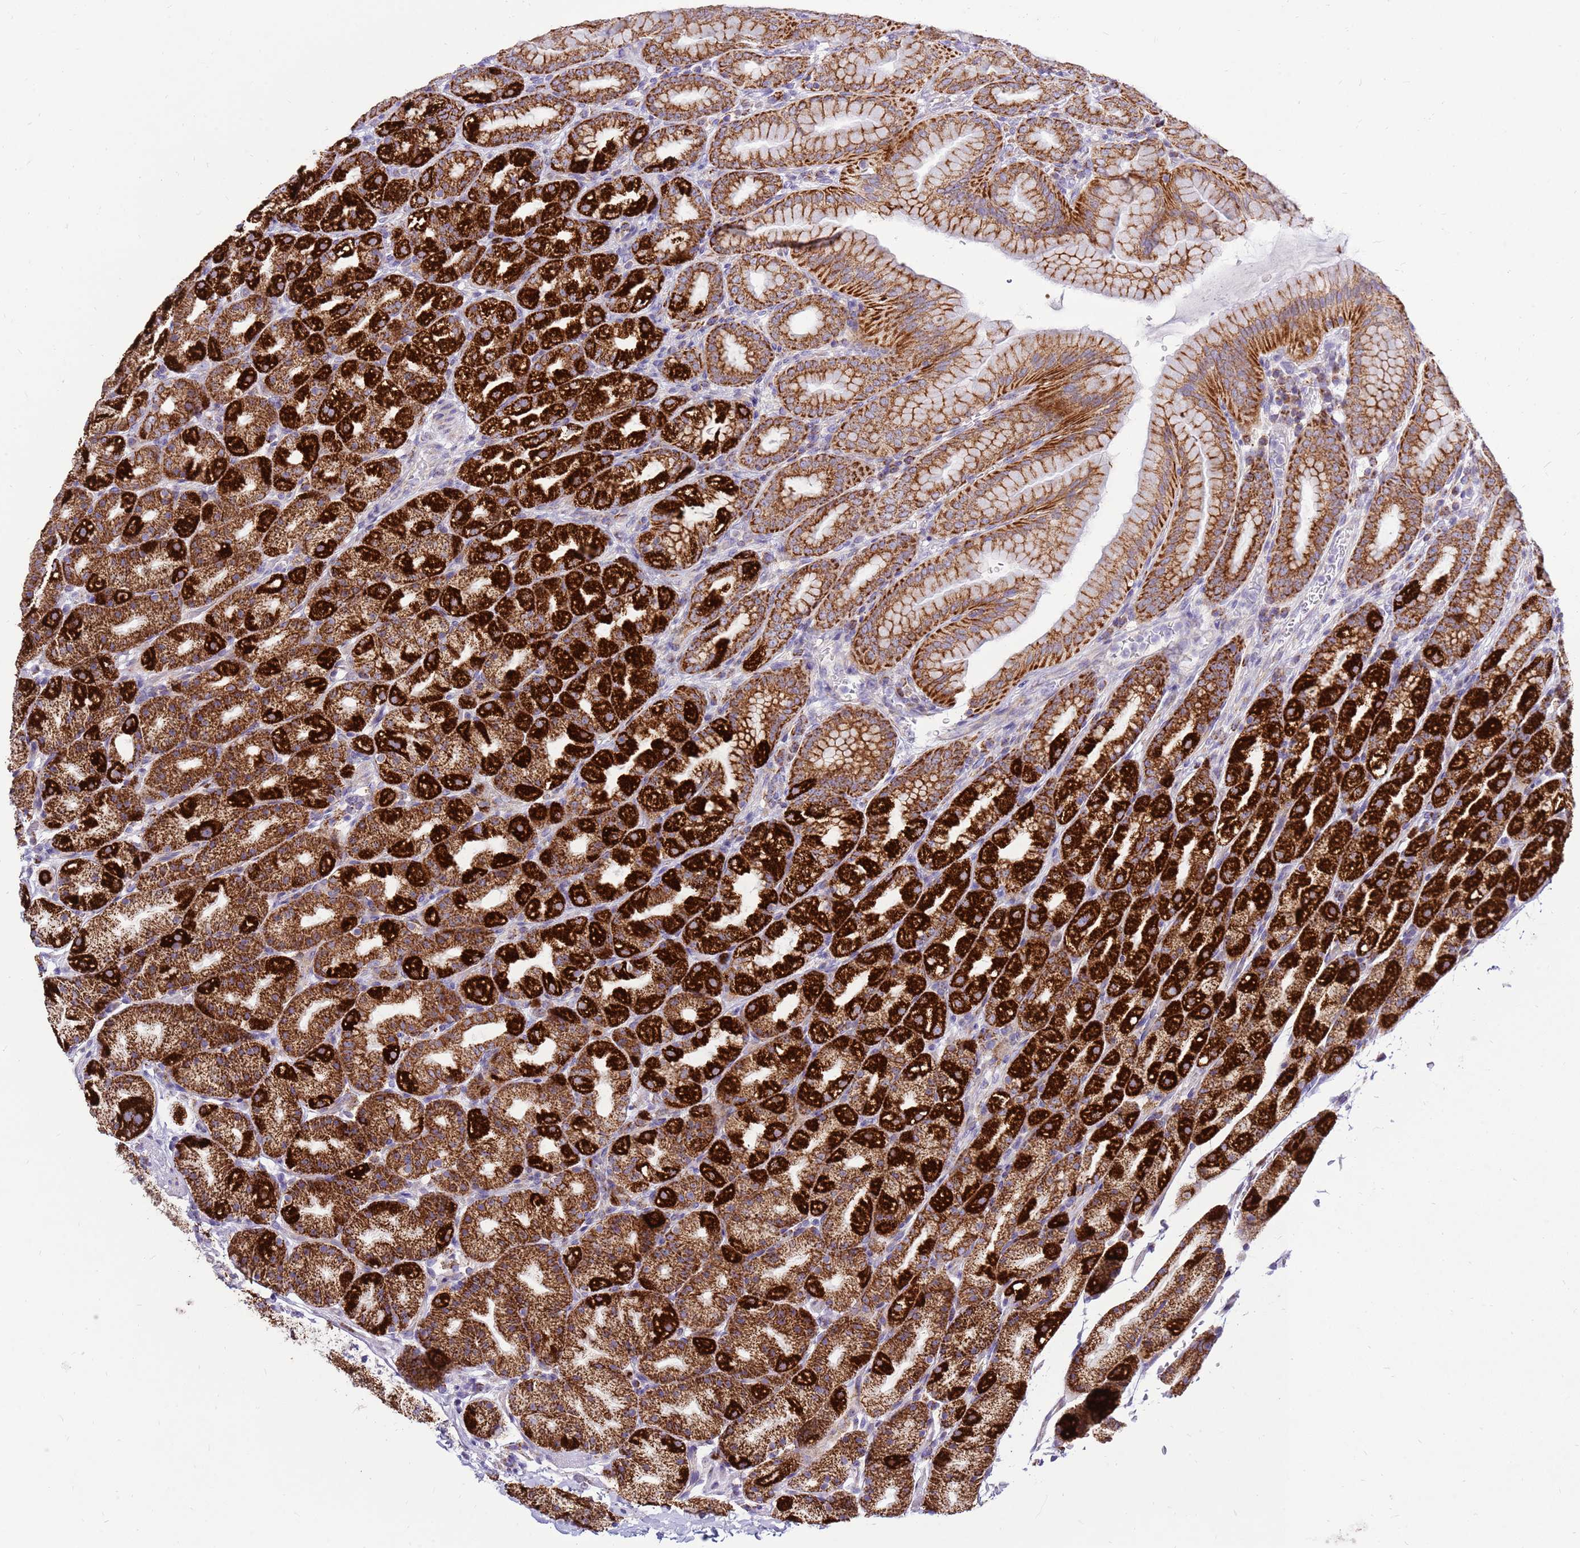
{"staining": {"intensity": "strong", "quantity": ">75%", "location": "cytoplasmic/membranous"}, "tissue": "stomach", "cell_type": "Glandular cells", "image_type": "normal", "snomed": [{"axis": "morphology", "description": "Normal tissue, NOS"}, {"axis": "topography", "description": "Stomach, upper"}, {"axis": "topography", "description": "Stomach"}], "caption": "The image reveals staining of normal stomach, revealing strong cytoplasmic/membranous protein staining (brown color) within glandular cells. (Brightfield microscopy of DAB IHC at high magnification).", "gene": "IGF1R", "patient": {"sex": "male", "age": 68}}